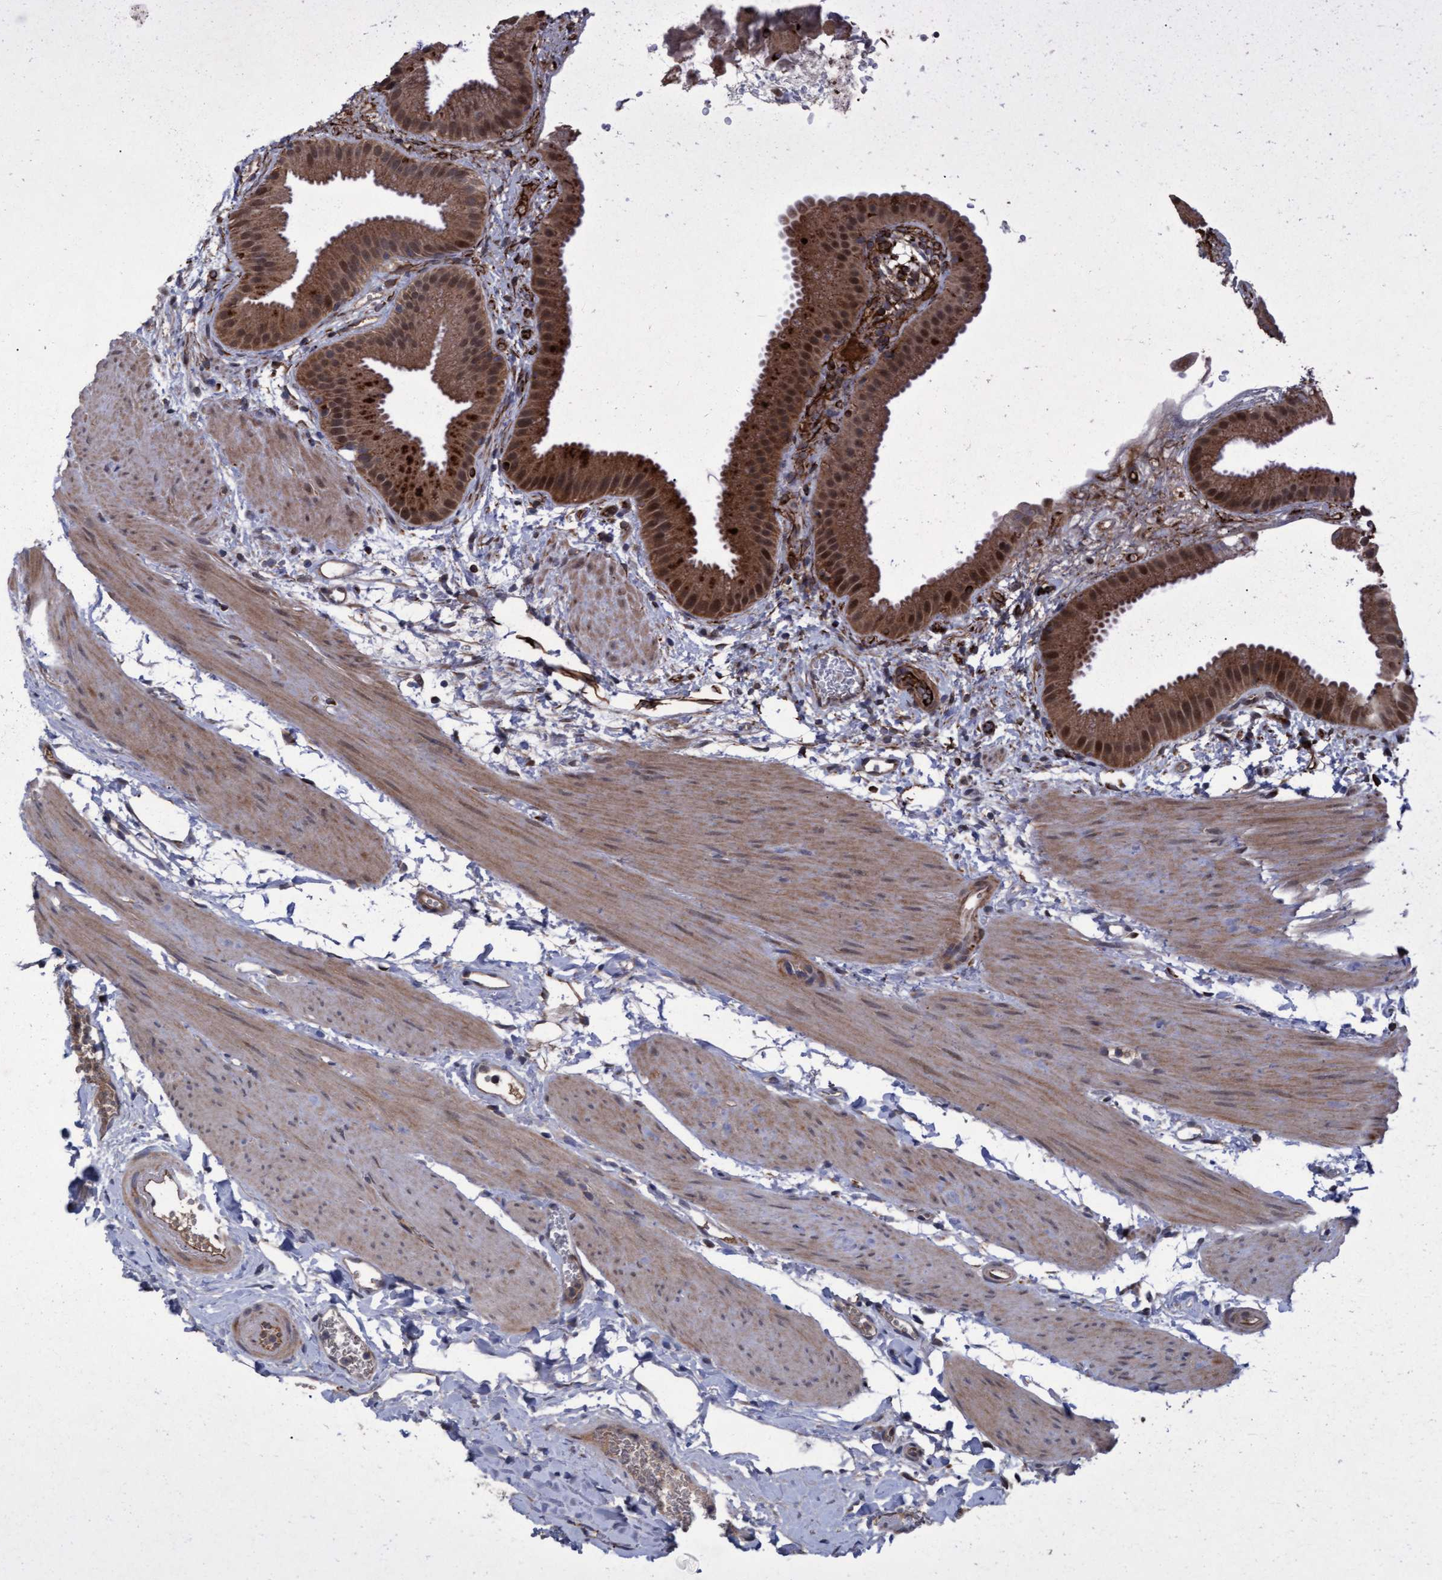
{"staining": {"intensity": "strong", "quantity": ">75%", "location": "cytoplasmic/membranous,nuclear"}, "tissue": "gallbladder", "cell_type": "Glandular cells", "image_type": "normal", "snomed": [{"axis": "morphology", "description": "Normal tissue, NOS"}, {"axis": "topography", "description": "Gallbladder"}], "caption": "Immunohistochemistry photomicrograph of unremarkable gallbladder stained for a protein (brown), which demonstrates high levels of strong cytoplasmic/membranous,nuclear positivity in about >75% of glandular cells.", "gene": "PSMB6", "patient": {"sex": "female", "age": 64}}